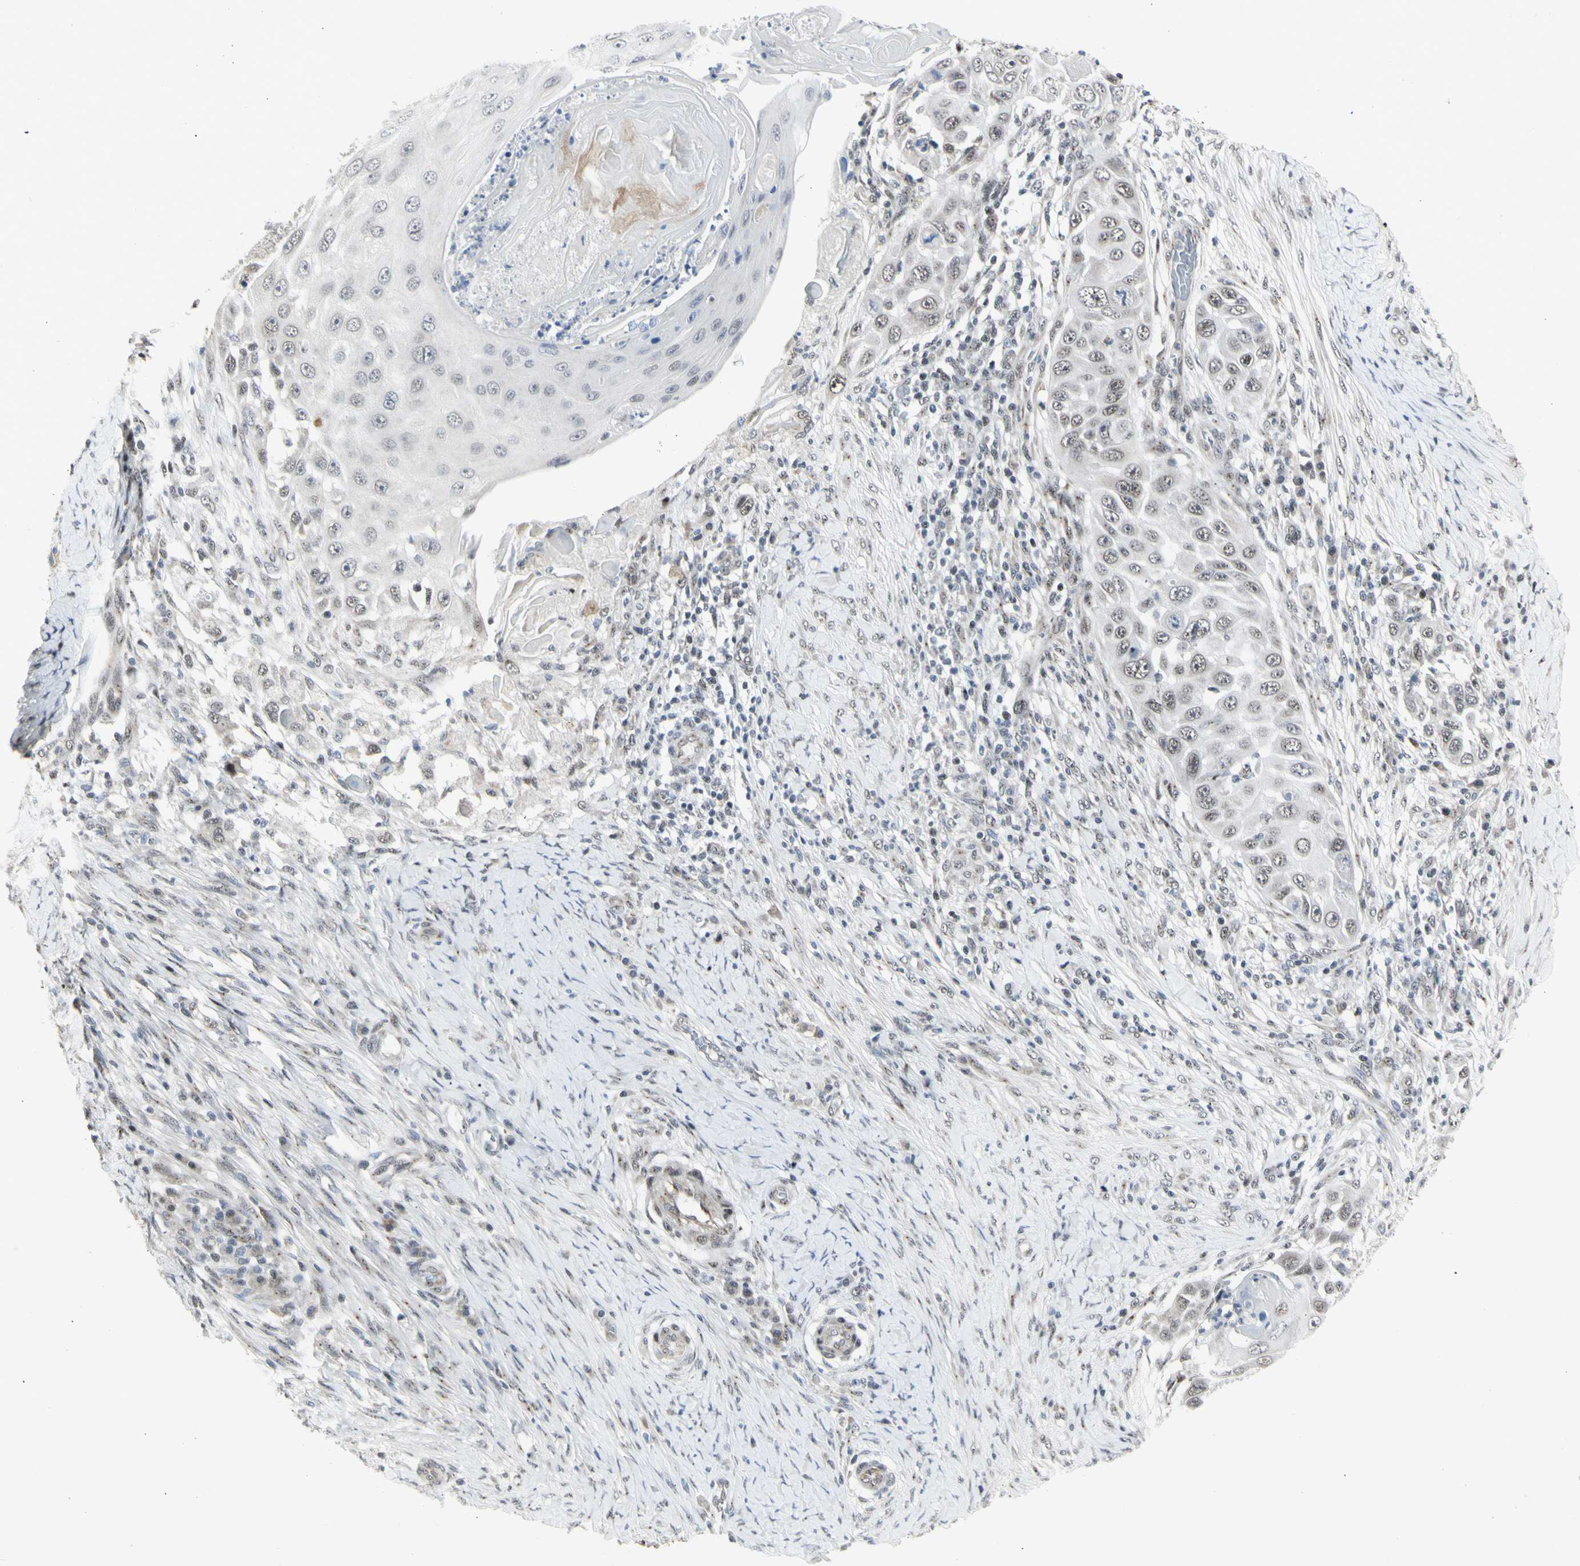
{"staining": {"intensity": "negative", "quantity": "none", "location": "none"}, "tissue": "skin cancer", "cell_type": "Tumor cells", "image_type": "cancer", "snomed": [{"axis": "morphology", "description": "Squamous cell carcinoma, NOS"}, {"axis": "topography", "description": "Skin"}], "caption": "Tumor cells are negative for protein expression in human skin cancer (squamous cell carcinoma).", "gene": "DHRS7B", "patient": {"sex": "female", "age": 44}}